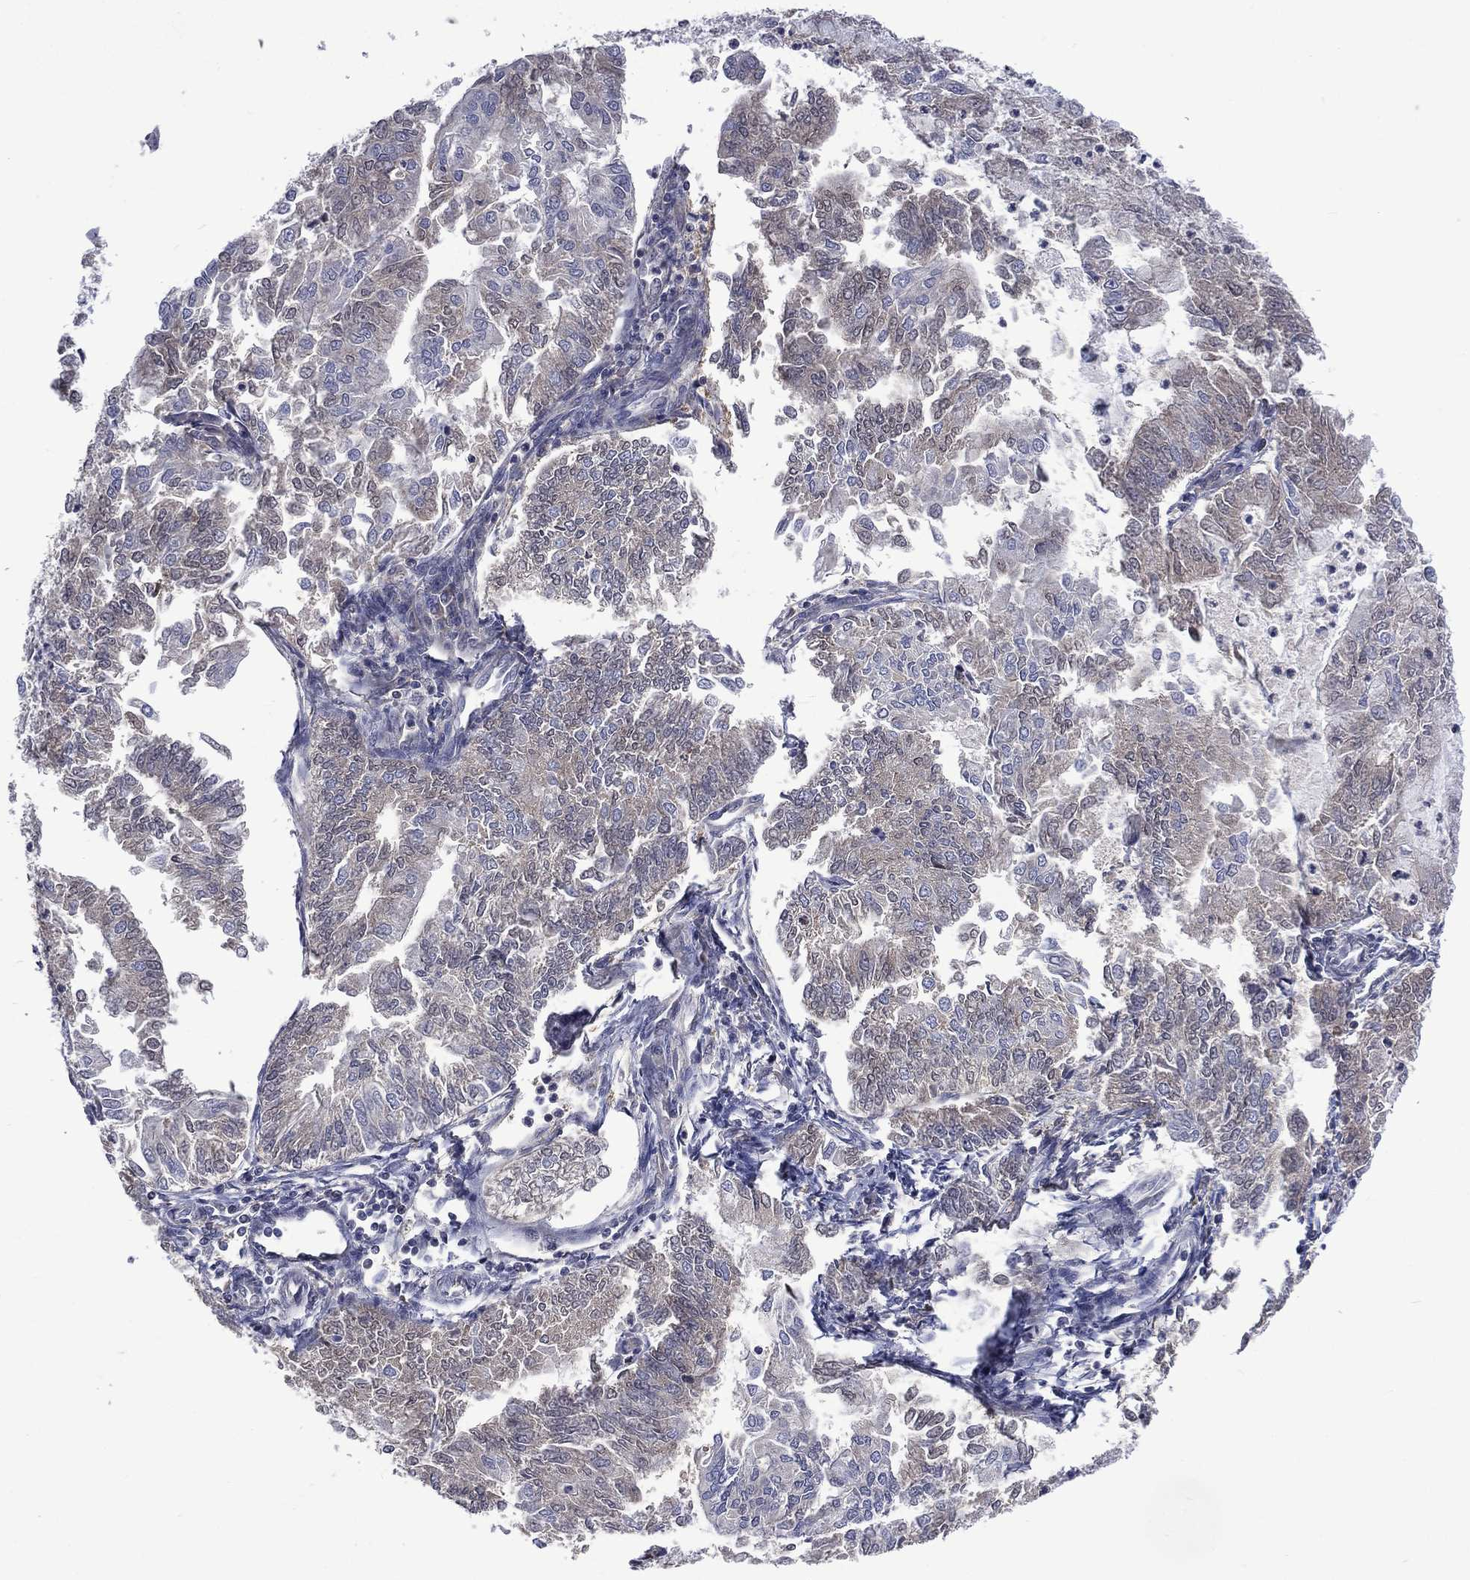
{"staining": {"intensity": "negative", "quantity": "none", "location": "none"}, "tissue": "endometrial cancer", "cell_type": "Tumor cells", "image_type": "cancer", "snomed": [{"axis": "morphology", "description": "Adenocarcinoma, NOS"}, {"axis": "topography", "description": "Endometrium"}], "caption": "The micrograph exhibits no significant expression in tumor cells of endometrial adenocarcinoma.", "gene": "MTAP", "patient": {"sex": "female", "age": 59}}